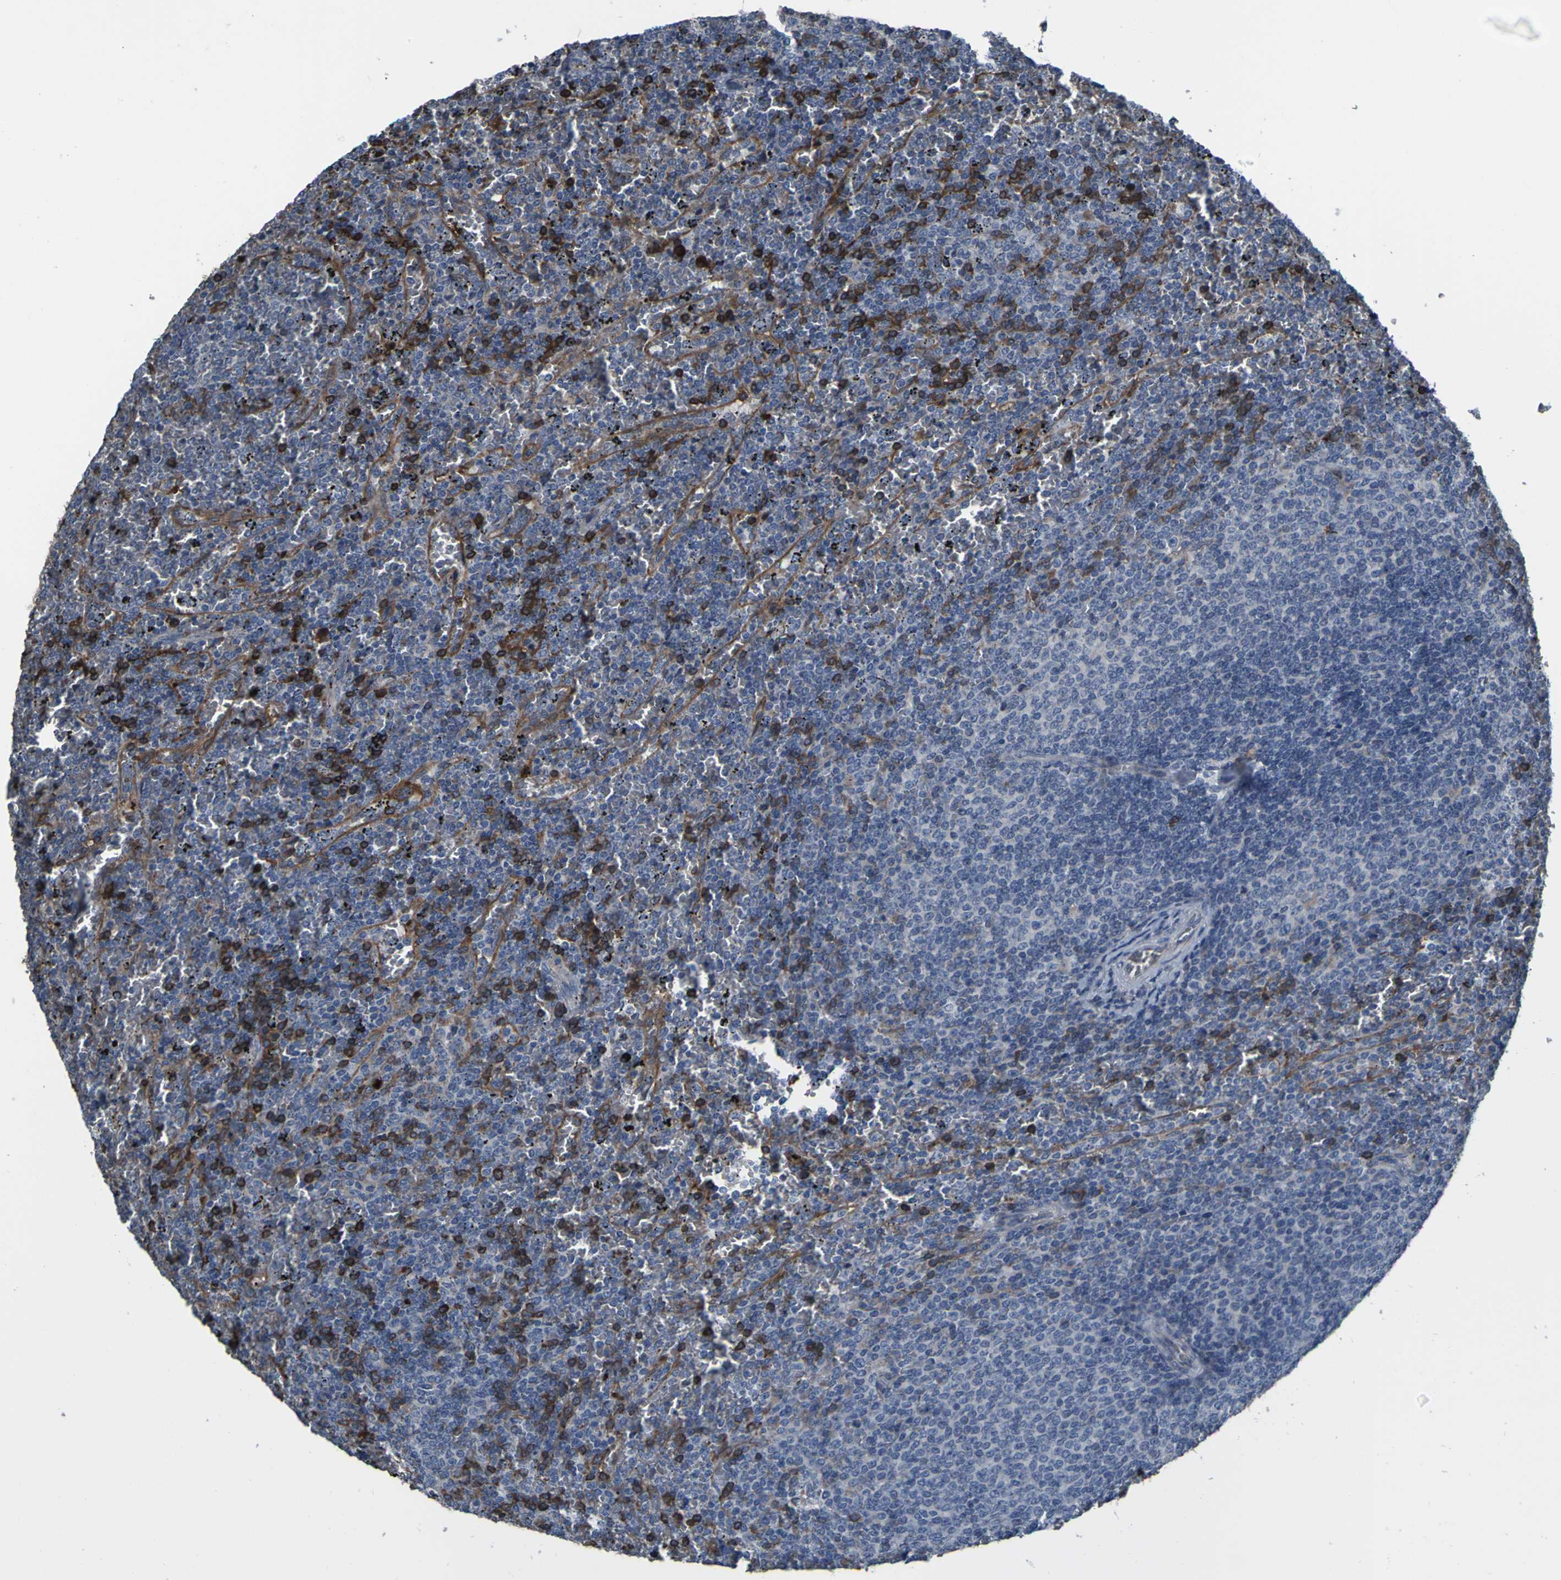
{"staining": {"intensity": "negative", "quantity": "none", "location": "none"}, "tissue": "lymphoma", "cell_type": "Tumor cells", "image_type": "cancer", "snomed": [{"axis": "morphology", "description": "Malignant lymphoma, non-Hodgkin's type, Low grade"}, {"axis": "topography", "description": "Spleen"}], "caption": "This is an immunohistochemistry (IHC) image of lymphoma. There is no staining in tumor cells.", "gene": "GRAMD1A", "patient": {"sex": "female", "age": 77}}